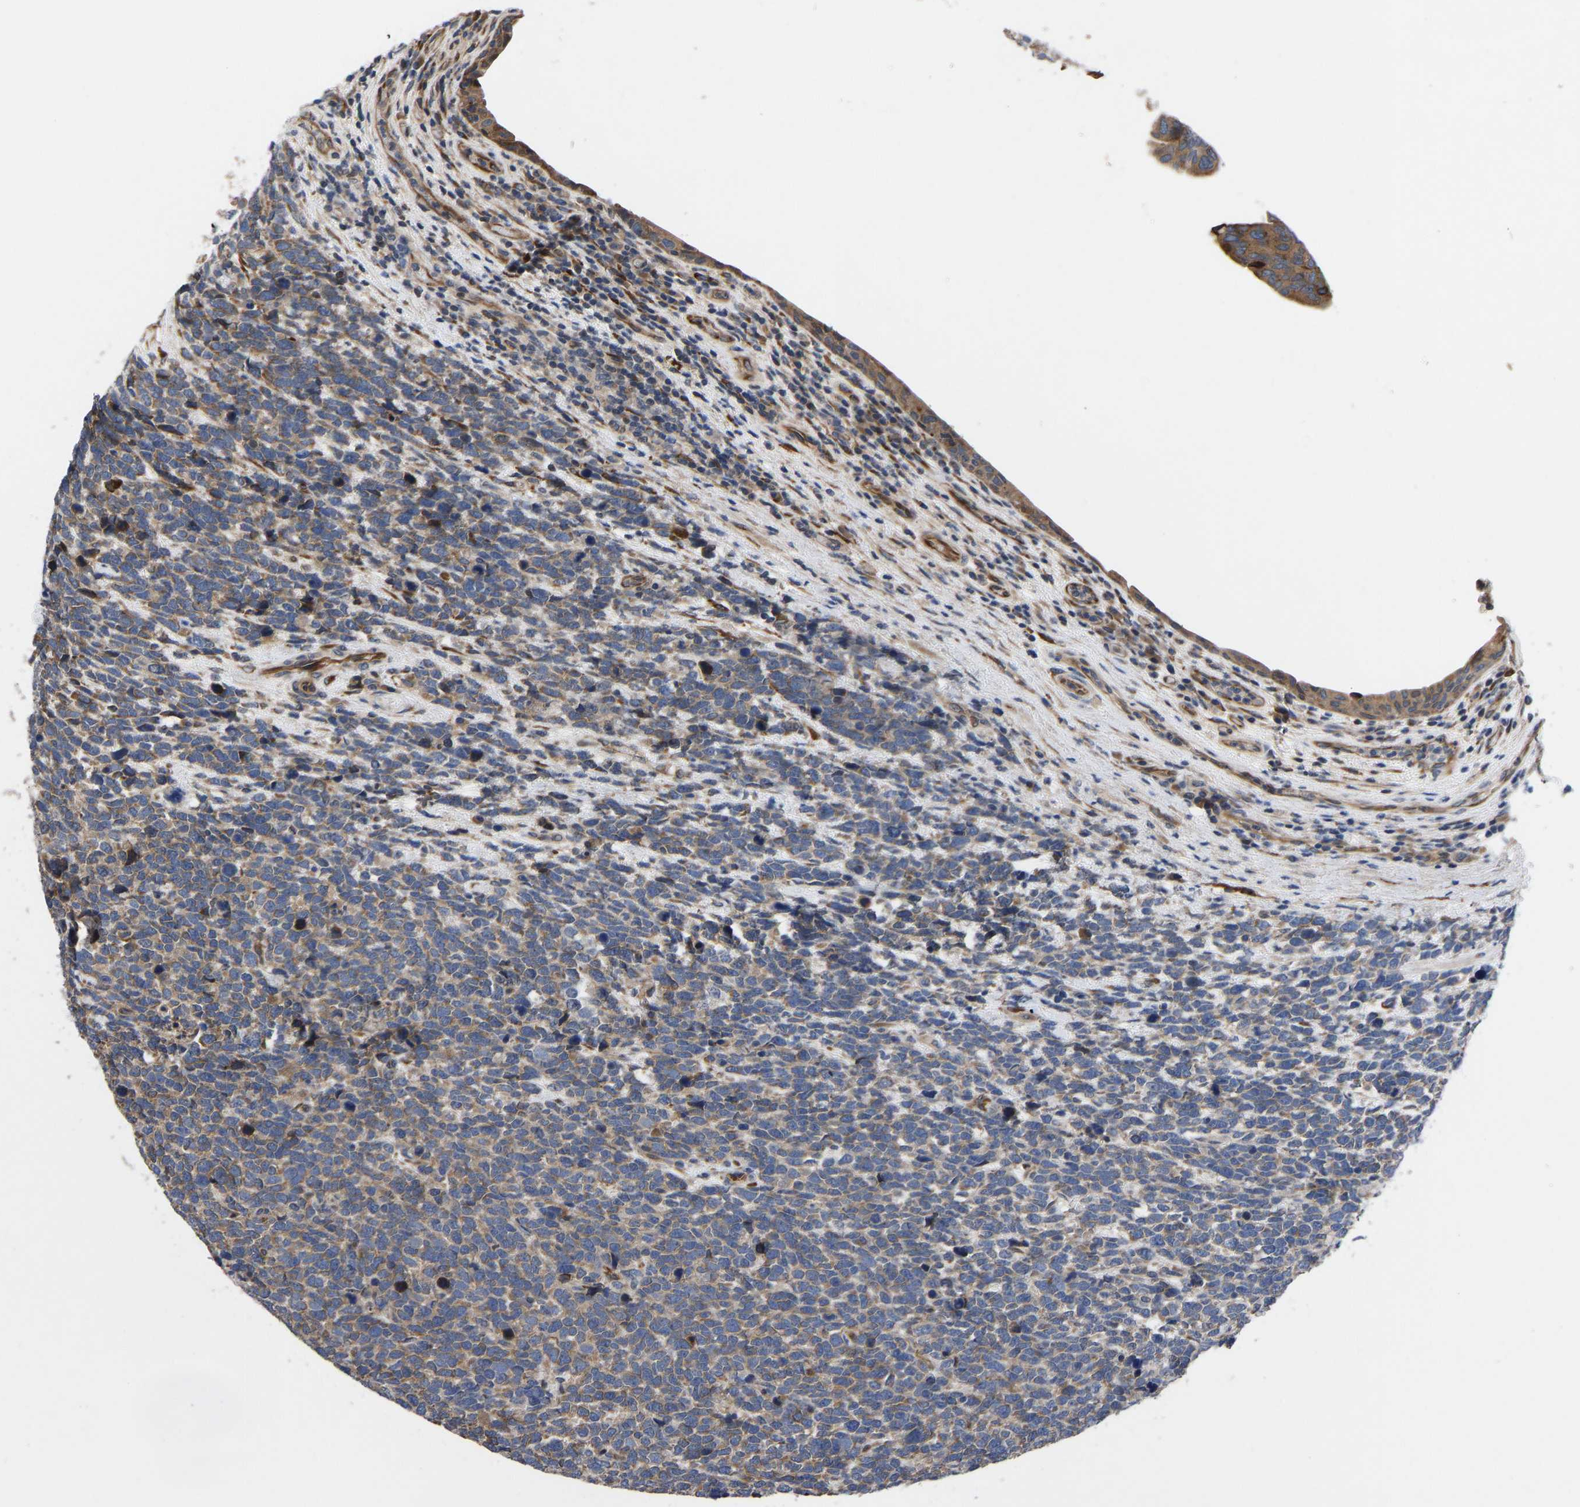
{"staining": {"intensity": "weak", "quantity": ">75%", "location": "cytoplasmic/membranous"}, "tissue": "urothelial cancer", "cell_type": "Tumor cells", "image_type": "cancer", "snomed": [{"axis": "morphology", "description": "Urothelial carcinoma, High grade"}, {"axis": "topography", "description": "Urinary bladder"}], "caption": "Immunohistochemical staining of human urothelial cancer reveals low levels of weak cytoplasmic/membranous protein staining in approximately >75% of tumor cells.", "gene": "FRRS1", "patient": {"sex": "female", "age": 82}}